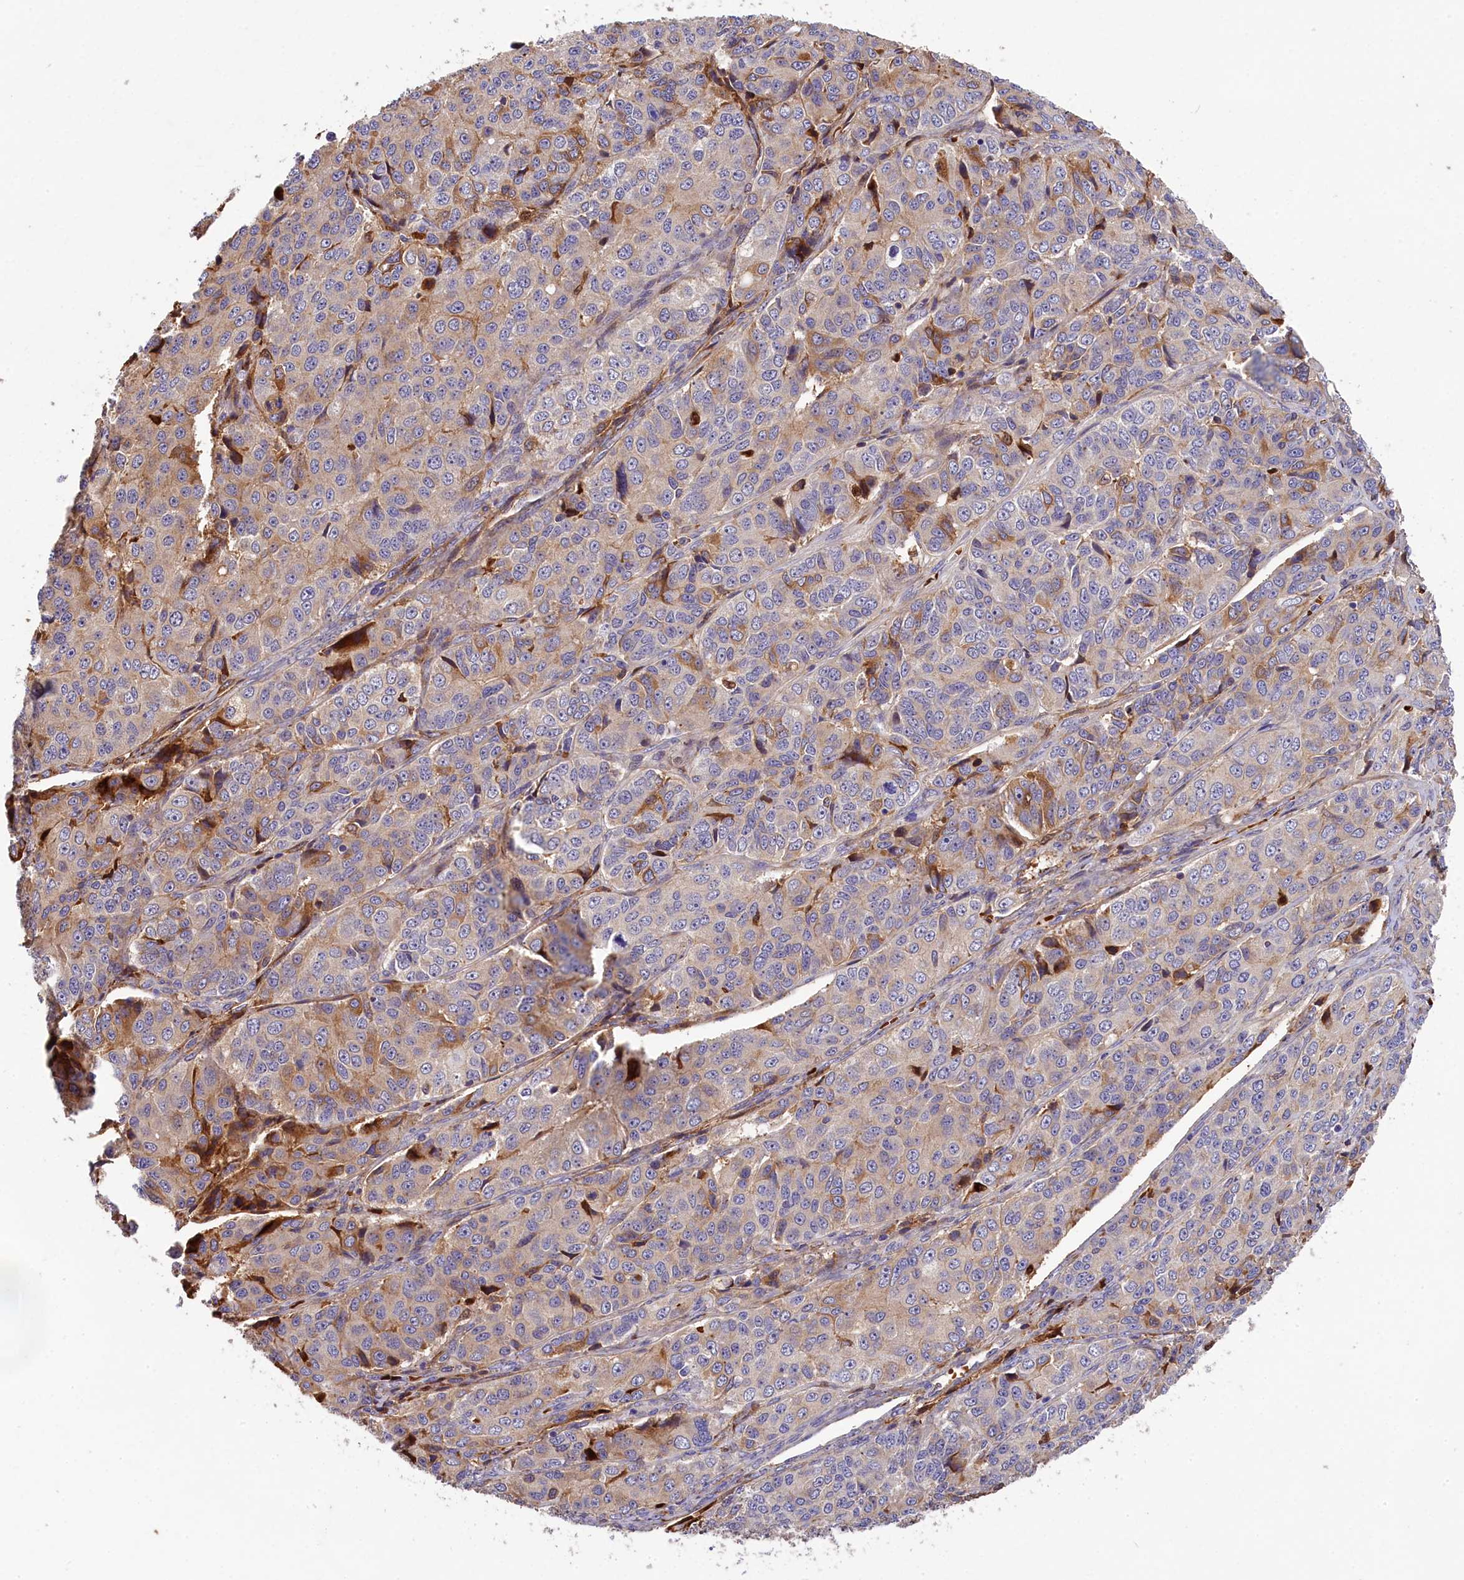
{"staining": {"intensity": "moderate", "quantity": "<25%", "location": "cytoplasmic/membranous"}, "tissue": "ovarian cancer", "cell_type": "Tumor cells", "image_type": "cancer", "snomed": [{"axis": "morphology", "description": "Carcinoma, endometroid"}, {"axis": "topography", "description": "Ovary"}], "caption": "Brown immunohistochemical staining in human ovarian cancer (endometroid carcinoma) demonstrates moderate cytoplasmic/membranous positivity in about <25% of tumor cells.", "gene": "PHAF1", "patient": {"sex": "female", "age": 51}}